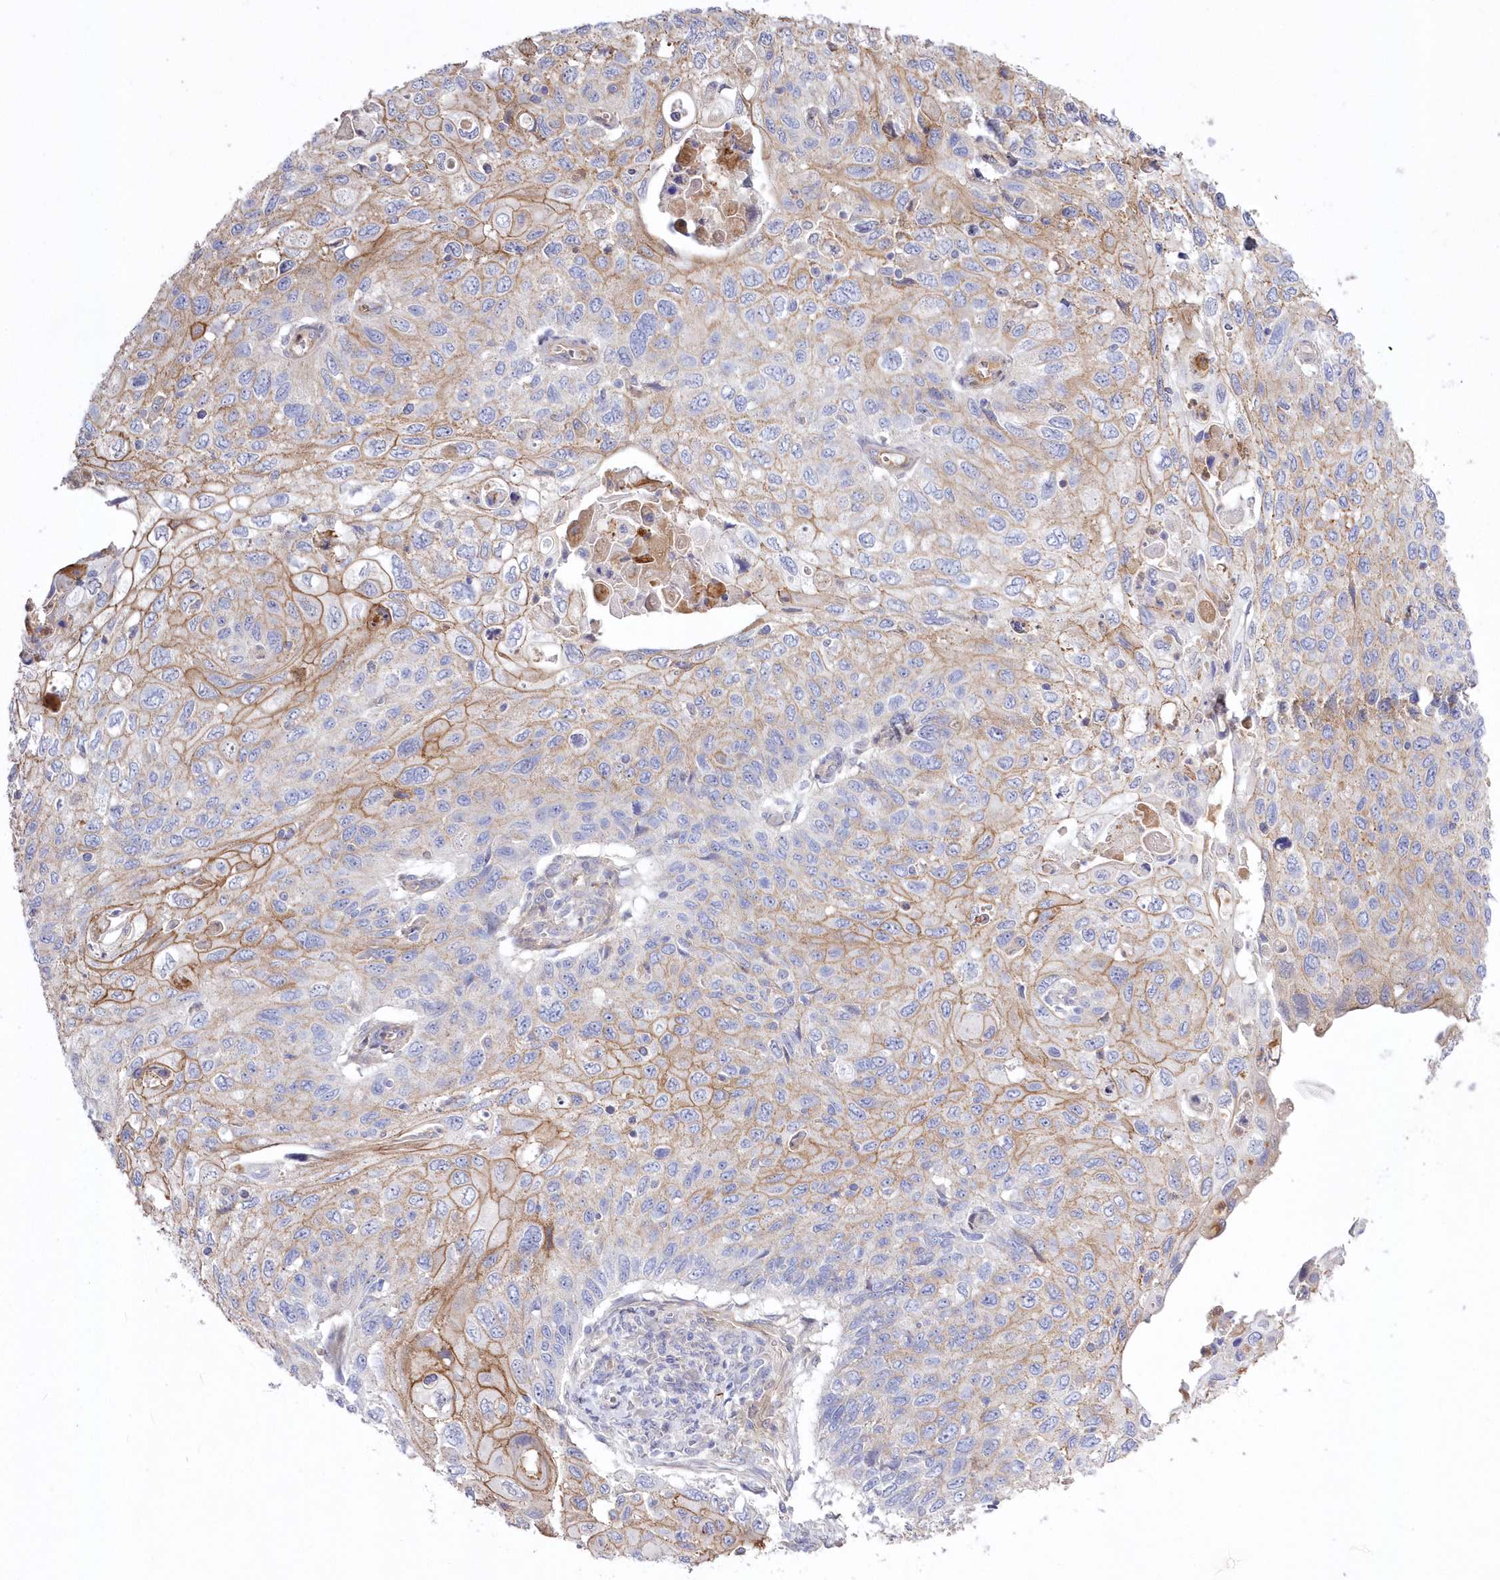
{"staining": {"intensity": "moderate", "quantity": "25%-75%", "location": "cytoplasmic/membranous"}, "tissue": "cervical cancer", "cell_type": "Tumor cells", "image_type": "cancer", "snomed": [{"axis": "morphology", "description": "Squamous cell carcinoma, NOS"}, {"axis": "topography", "description": "Cervix"}], "caption": "Human cervical cancer stained with a protein marker demonstrates moderate staining in tumor cells.", "gene": "WBP1L", "patient": {"sex": "female", "age": 70}}